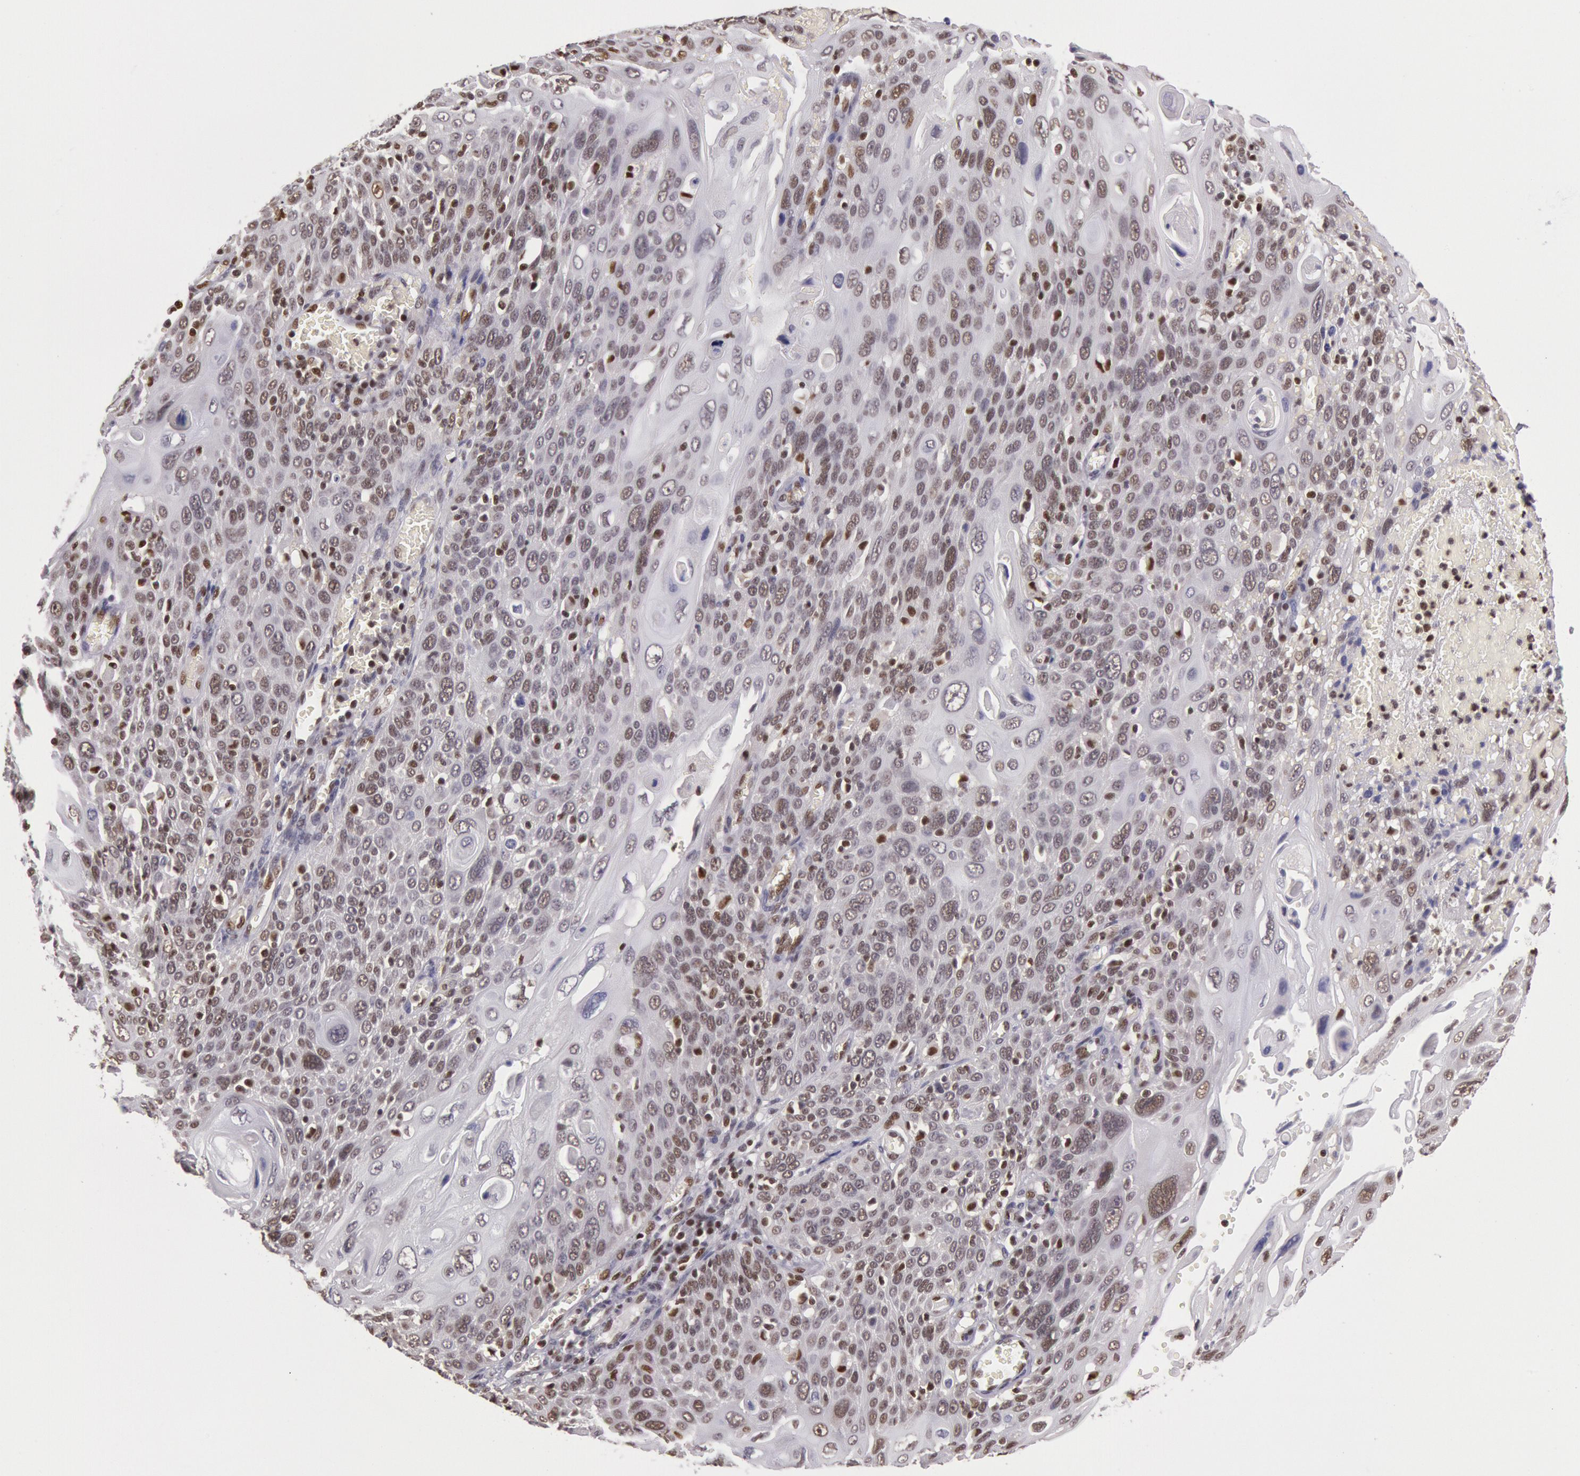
{"staining": {"intensity": "strong", "quantity": ">75%", "location": "nuclear"}, "tissue": "cervical cancer", "cell_type": "Tumor cells", "image_type": "cancer", "snomed": [{"axis": "morphology", "description": "Squamous cell carcinoma, NOS"}, {"axis": "topography", "description": "Cervix"}], "caption": "Tumor cells reveal high levels of strong nuclear positivity in about >75% of cells in squamous cell carcinoma (cervical).", "gene": "ESS2", "patient": {"sex": "female", "age": 54}}